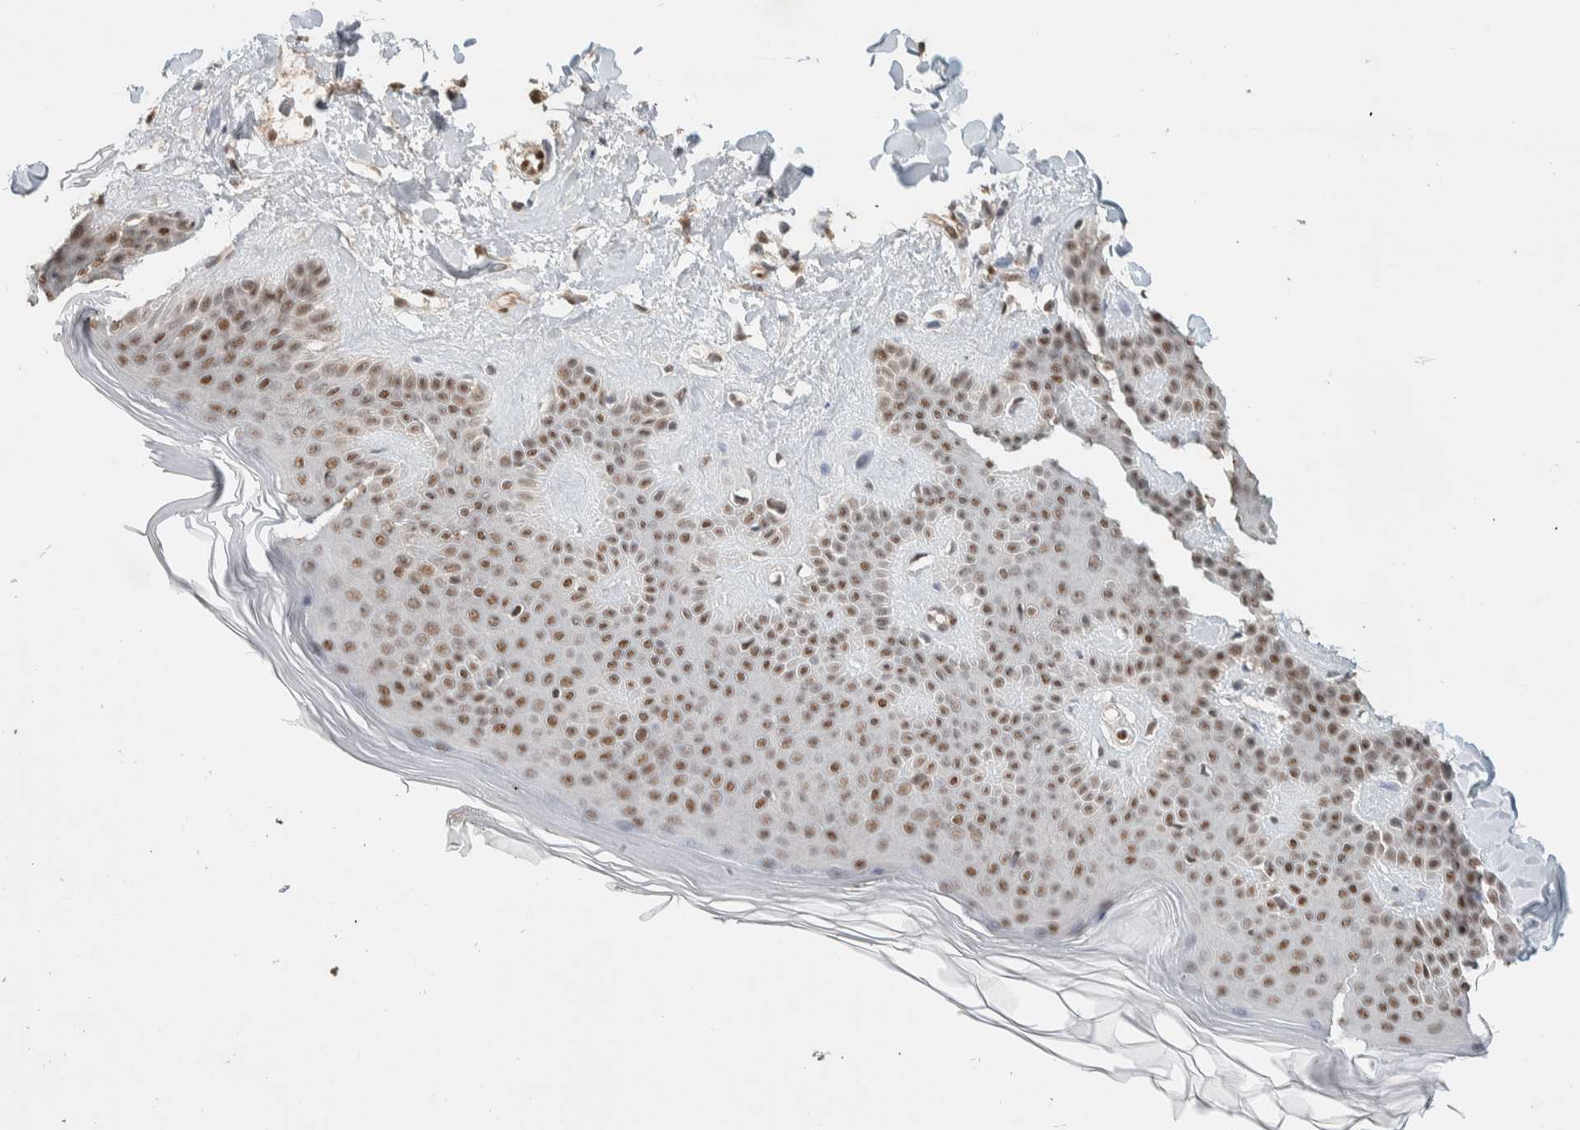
{"staining": {"intensity": "moderate", "quantity": ">75%", "location": "nuclear"}, "tissue": "skin", "cell_type": "Fibroblasts", "image_type": "normal", "snomed": [{"axis": "morphology", "description": "Normal tissue, NOS"}, {"axis": "morphology", "description": "Malignant melanoma, Metastatic site"}, {"axis": "topography", "description": "Skin"}], "caption": "Skin stained with a brown dye demonstrates moderate nuclear positive expression in approximately >75% of fibroblasts.", "gene": "PUS7", "patient": {"sex": "male", "age": 41}}